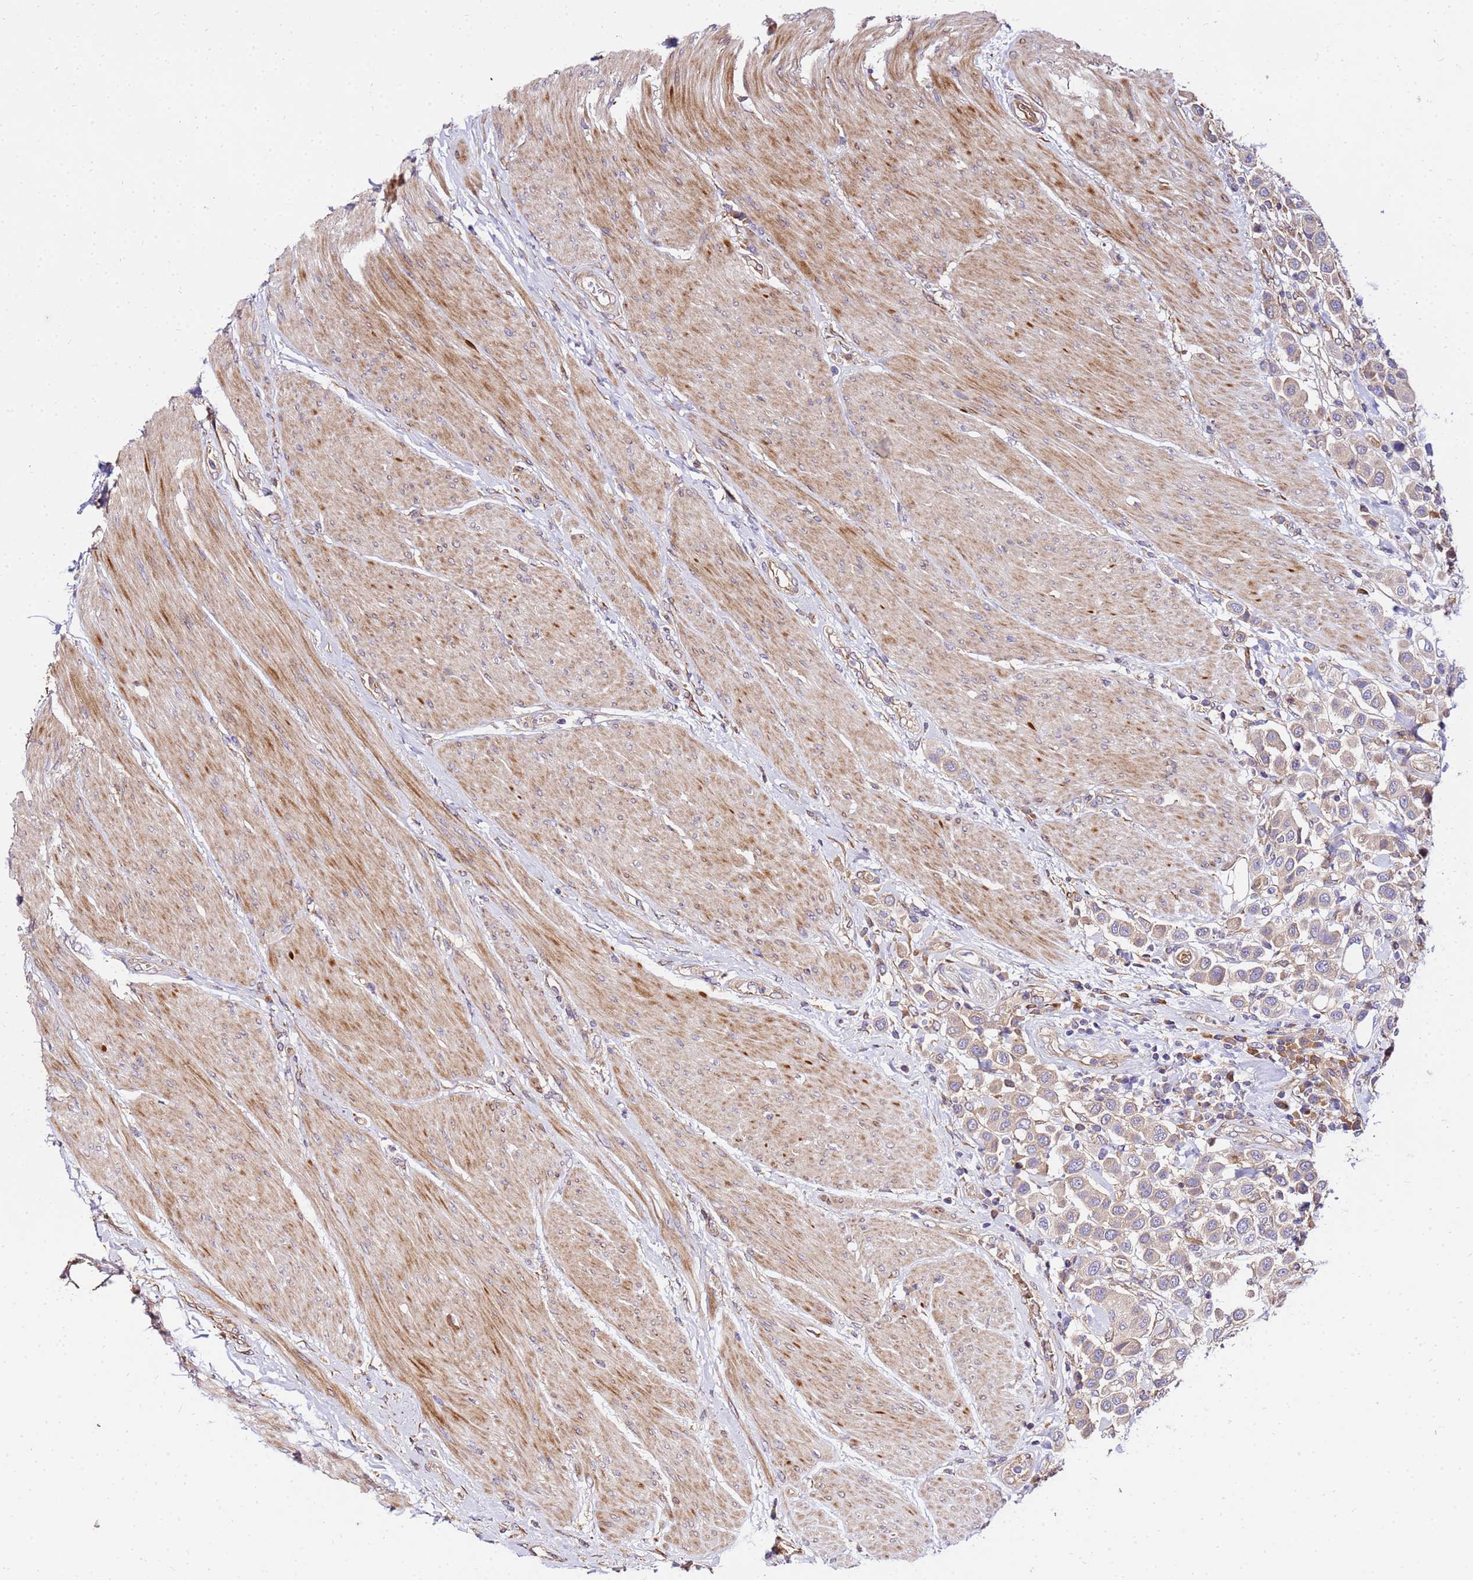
{"staining": {"intensity": "weak", "quantity": ">75%", "location": "cytoplasmic/membranous"}, "tissue": "urothelial cancer", "cell_type": "Tumor cells", "image_type": "cancer", "snomed": [{"axis": "morphology", "description": "Urothelial carcinoma, High grade"}, {"axis": "topography", "description": "Urinary bladder"}], "caption": "High-grade urothelial carcinoma stained for a protein shows weak cytoplasmic/membranous positivity in tumor cells. Nuclei are stained in blue.", "gene": "WWC2", "patient": {"sex": "male", "age": 50}}